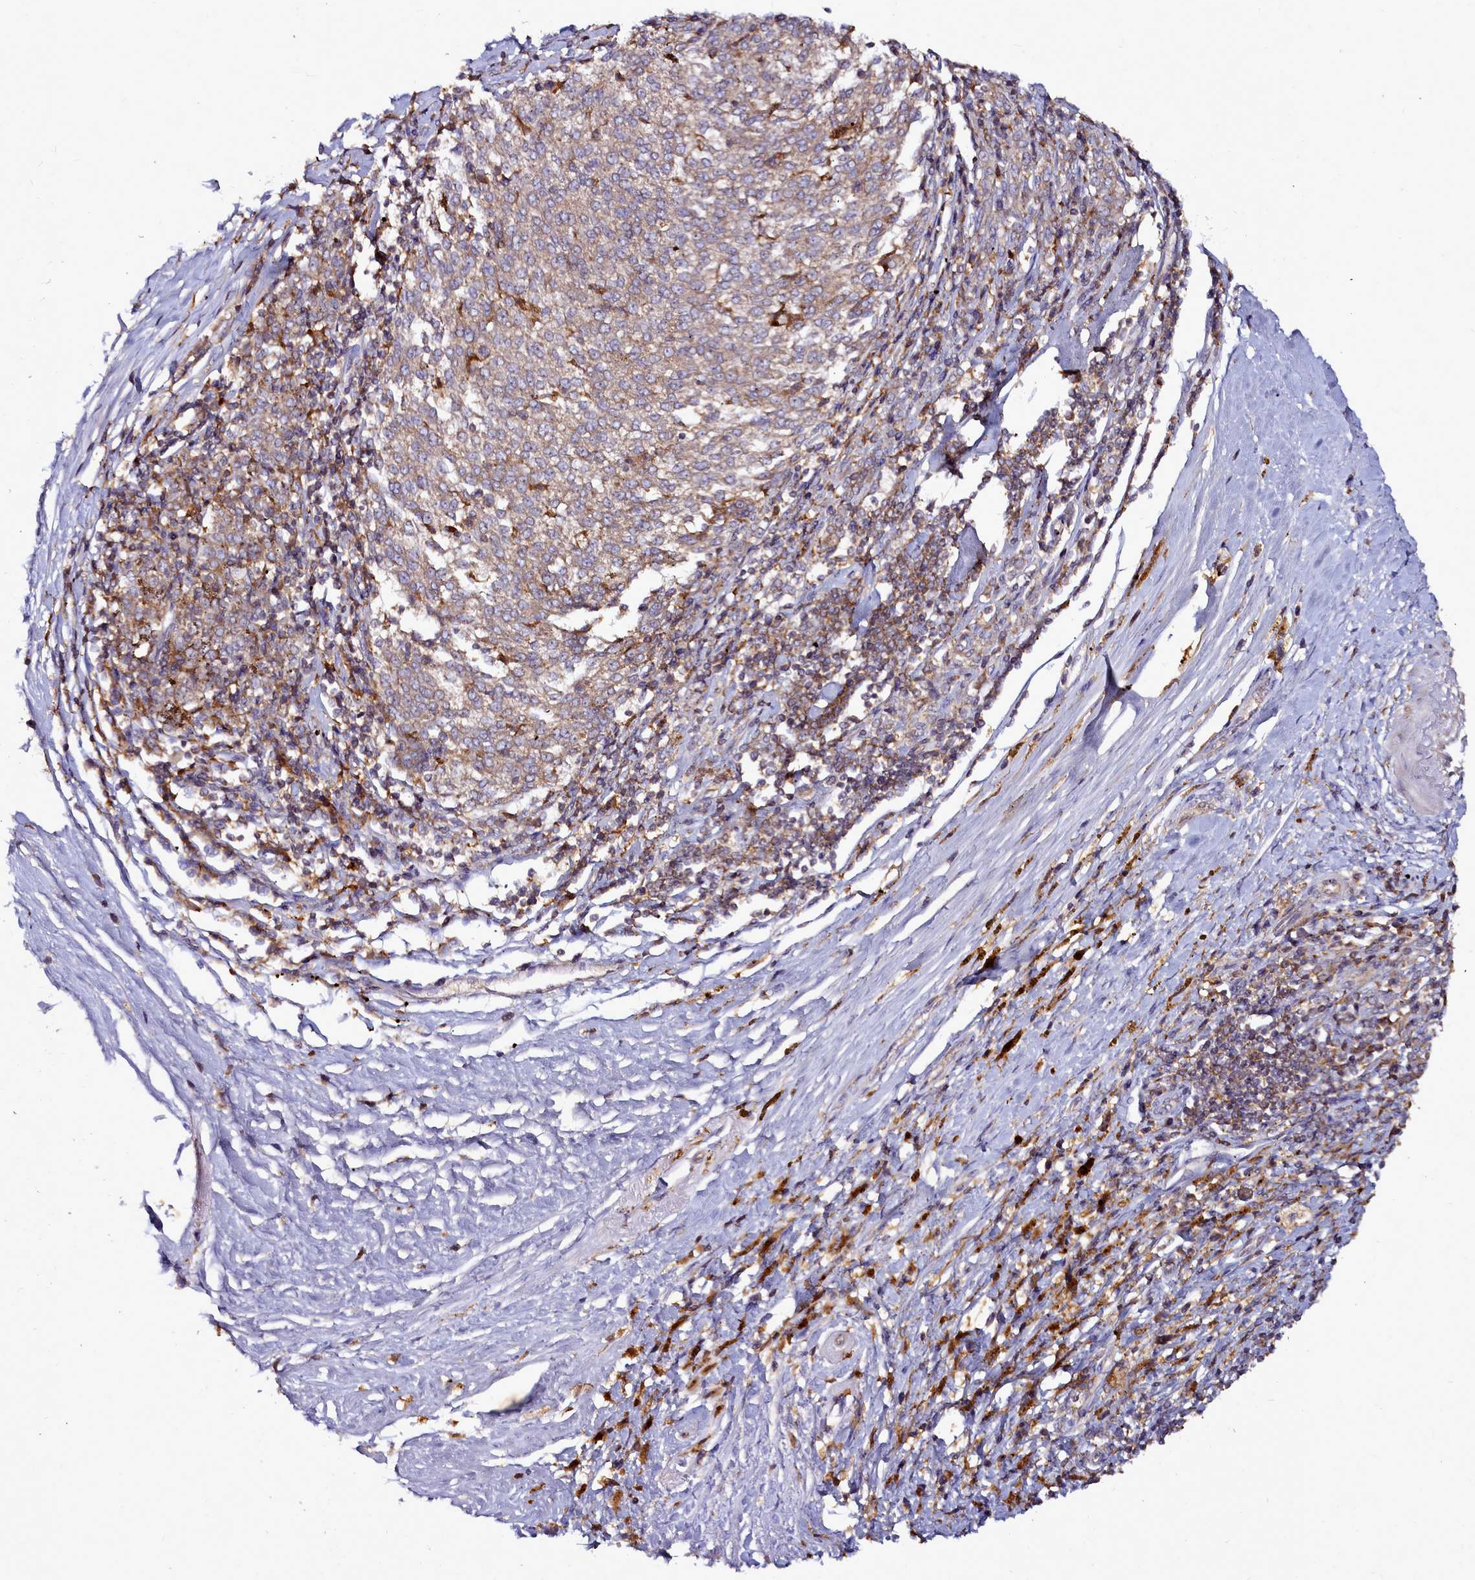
{"staining": {"intensity": "weak", "quantity": "25%-75%", "location": "cytoplasmic/membranous"}, "tissue": "melanoma", "cell_type": "Tumor cells", "image_type": "cancer", "snomed": [{"axis": "morphology", "description": "Malignant melanoma, NOS"}, {"axis": "topography", "description": "Skin"}], "caption": "A high-resolution histopathology image shows immunohistochemistry (IHC) staining of melanoma, which reveals weak cytoplasmic/membranous positivity in about 25%-75% of tumor cells.", "gene": "NCKAP1L", "patient": {"sex": "female", "age": 72}}